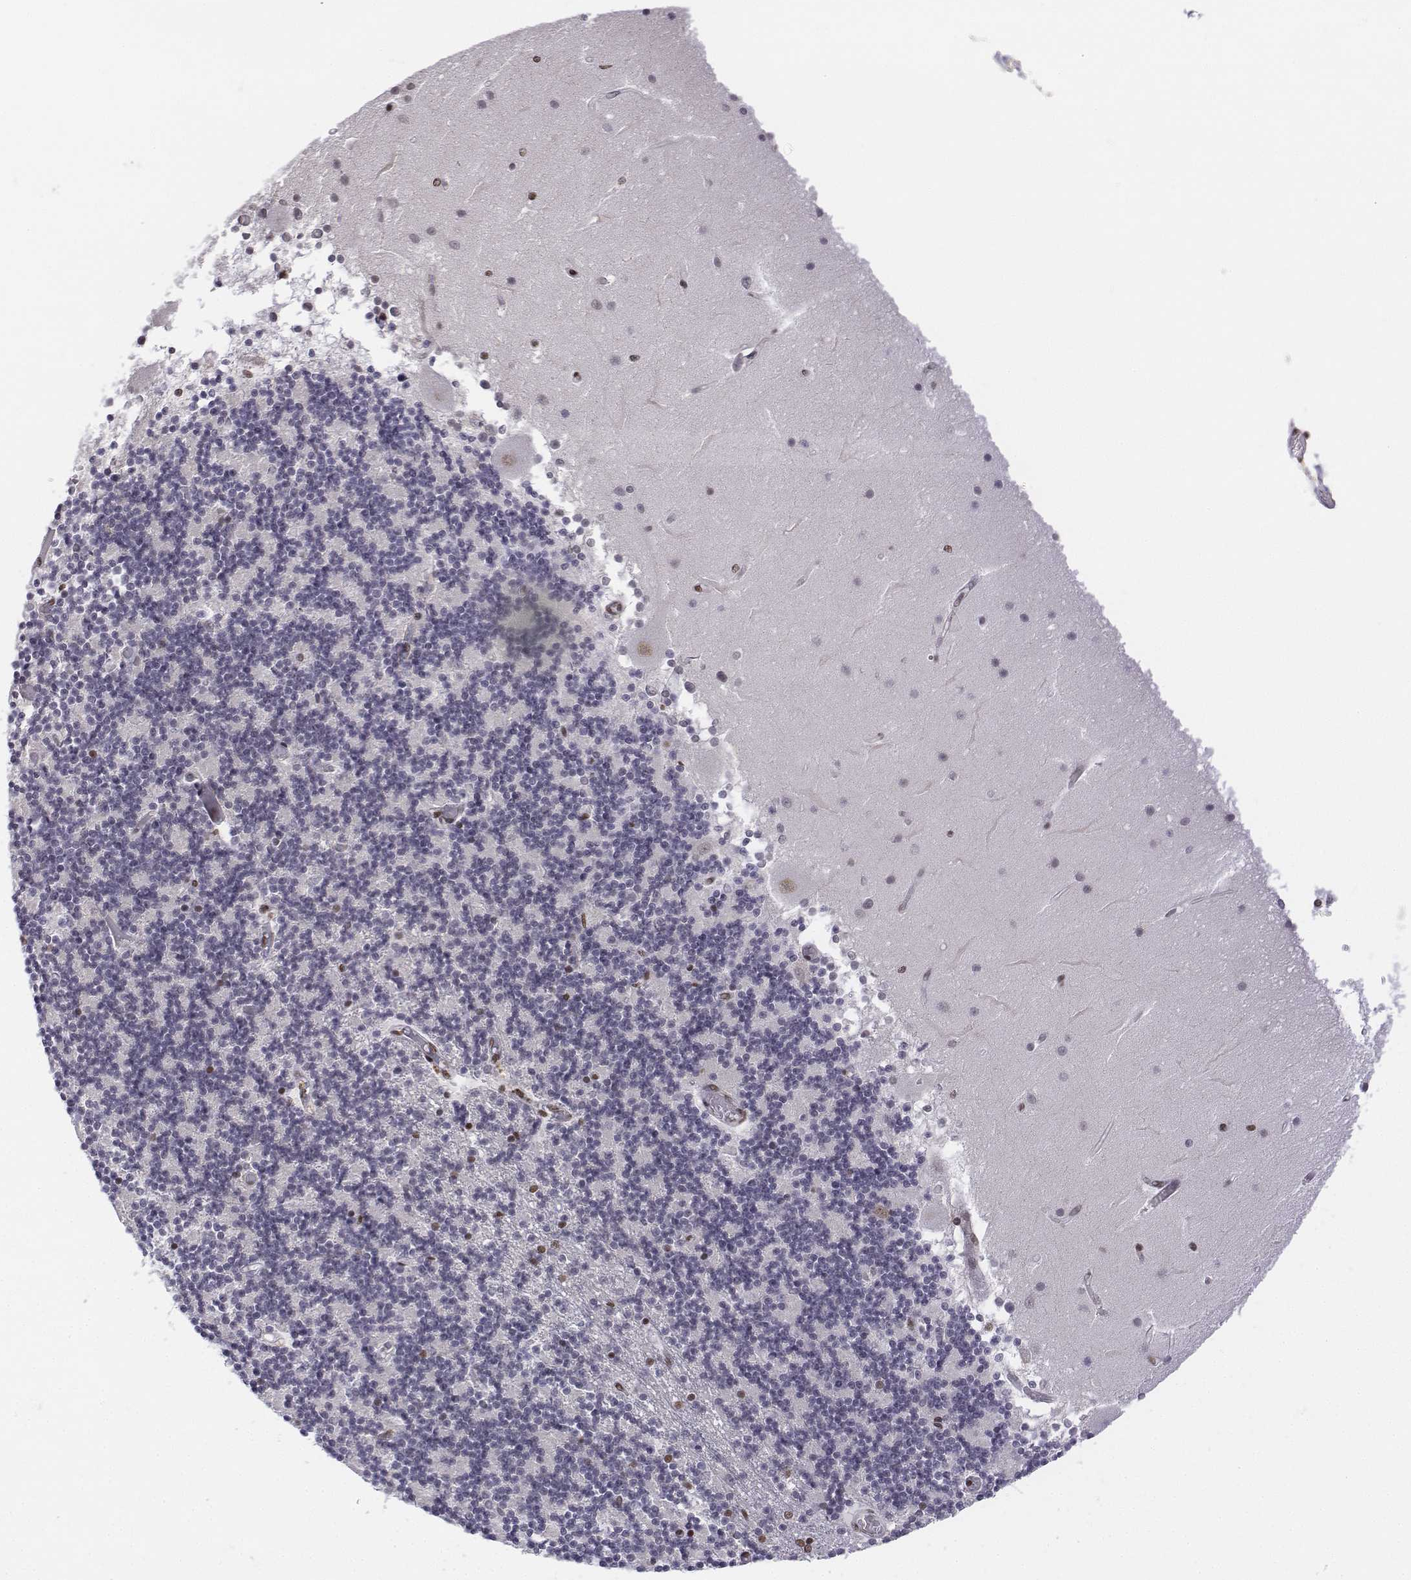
{"staining": {"intensity": "weak", "quantity": "25%-75%", "location": "nuclear"}, "tissue": "cerebellum", "cell_type": "Cells in granular layer", "image_type": "normal", "snomed": [{"axis": "morphology", "description": "Normal tissue, NOS"}, {"axis": "topography", "description": "Cerebellum"}], "caption": "An image showing weak nuclear expression in approximately 25%-75% of cells in granular layer in normal cerebellum, as visualized by brown immunohistochemical staining.", "gene": "SETD1A", "patient": {"sex": "female", "age": 28}}